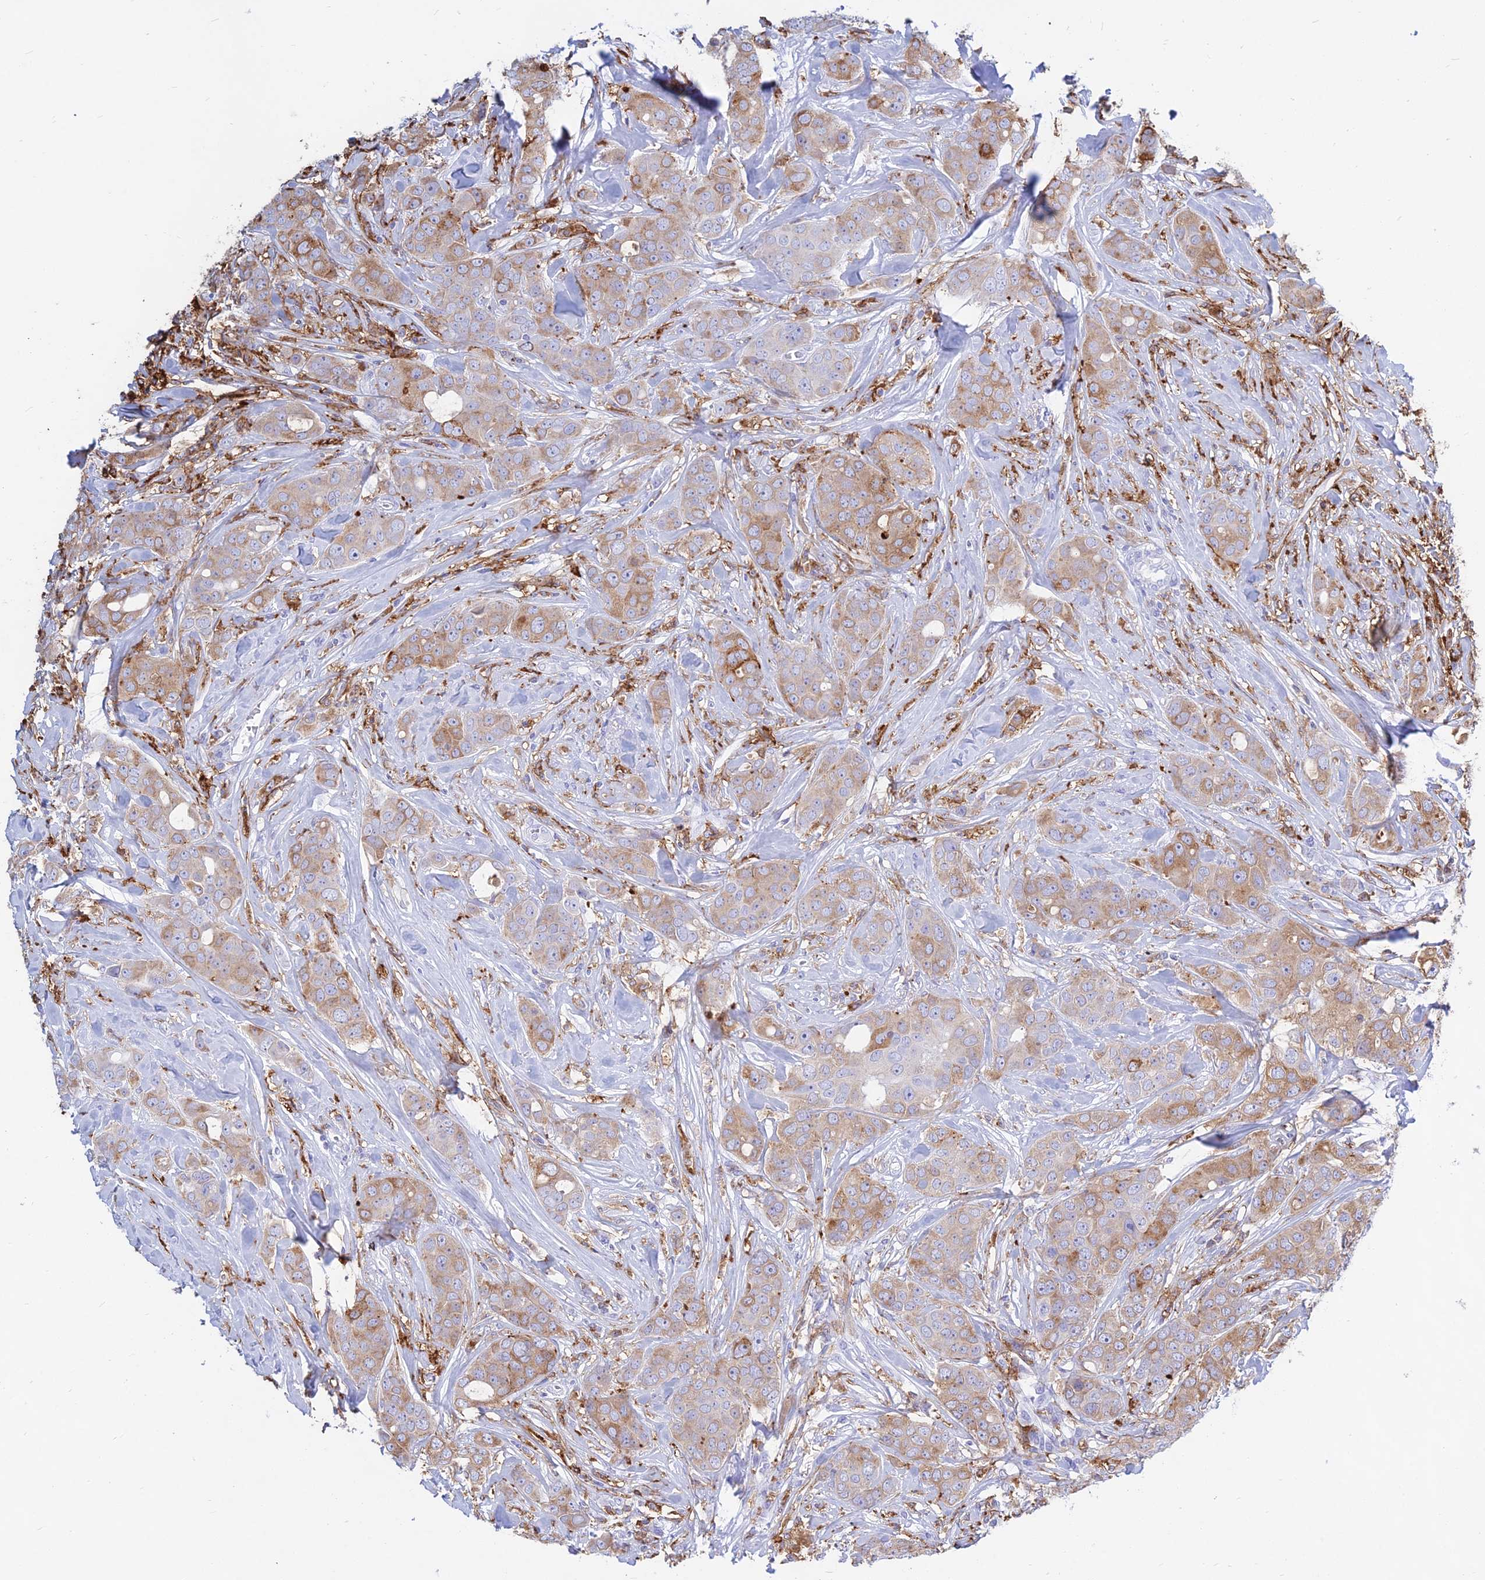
{"staining": {"intensity": "moderate", "quantity": "25%-75%", "location": "cytoplasmic/membranous"}, "tissue": "breast cancer", "cell_type": "Tumor cells", "image_type": "cancer", "snomed": [{"axis": "morphology", "description": "Duct carcinoma"}, {"axis": "topography", "description": "Breast"}], "caption": "Breast intraductal carcinoma stained with IHC displays moderate cytoplasmic/membranous staining in approximately 25%-75% of tumor cells.", "gene": "HLA-DRB1", "patient": {"sex": "female", "age": 43}}